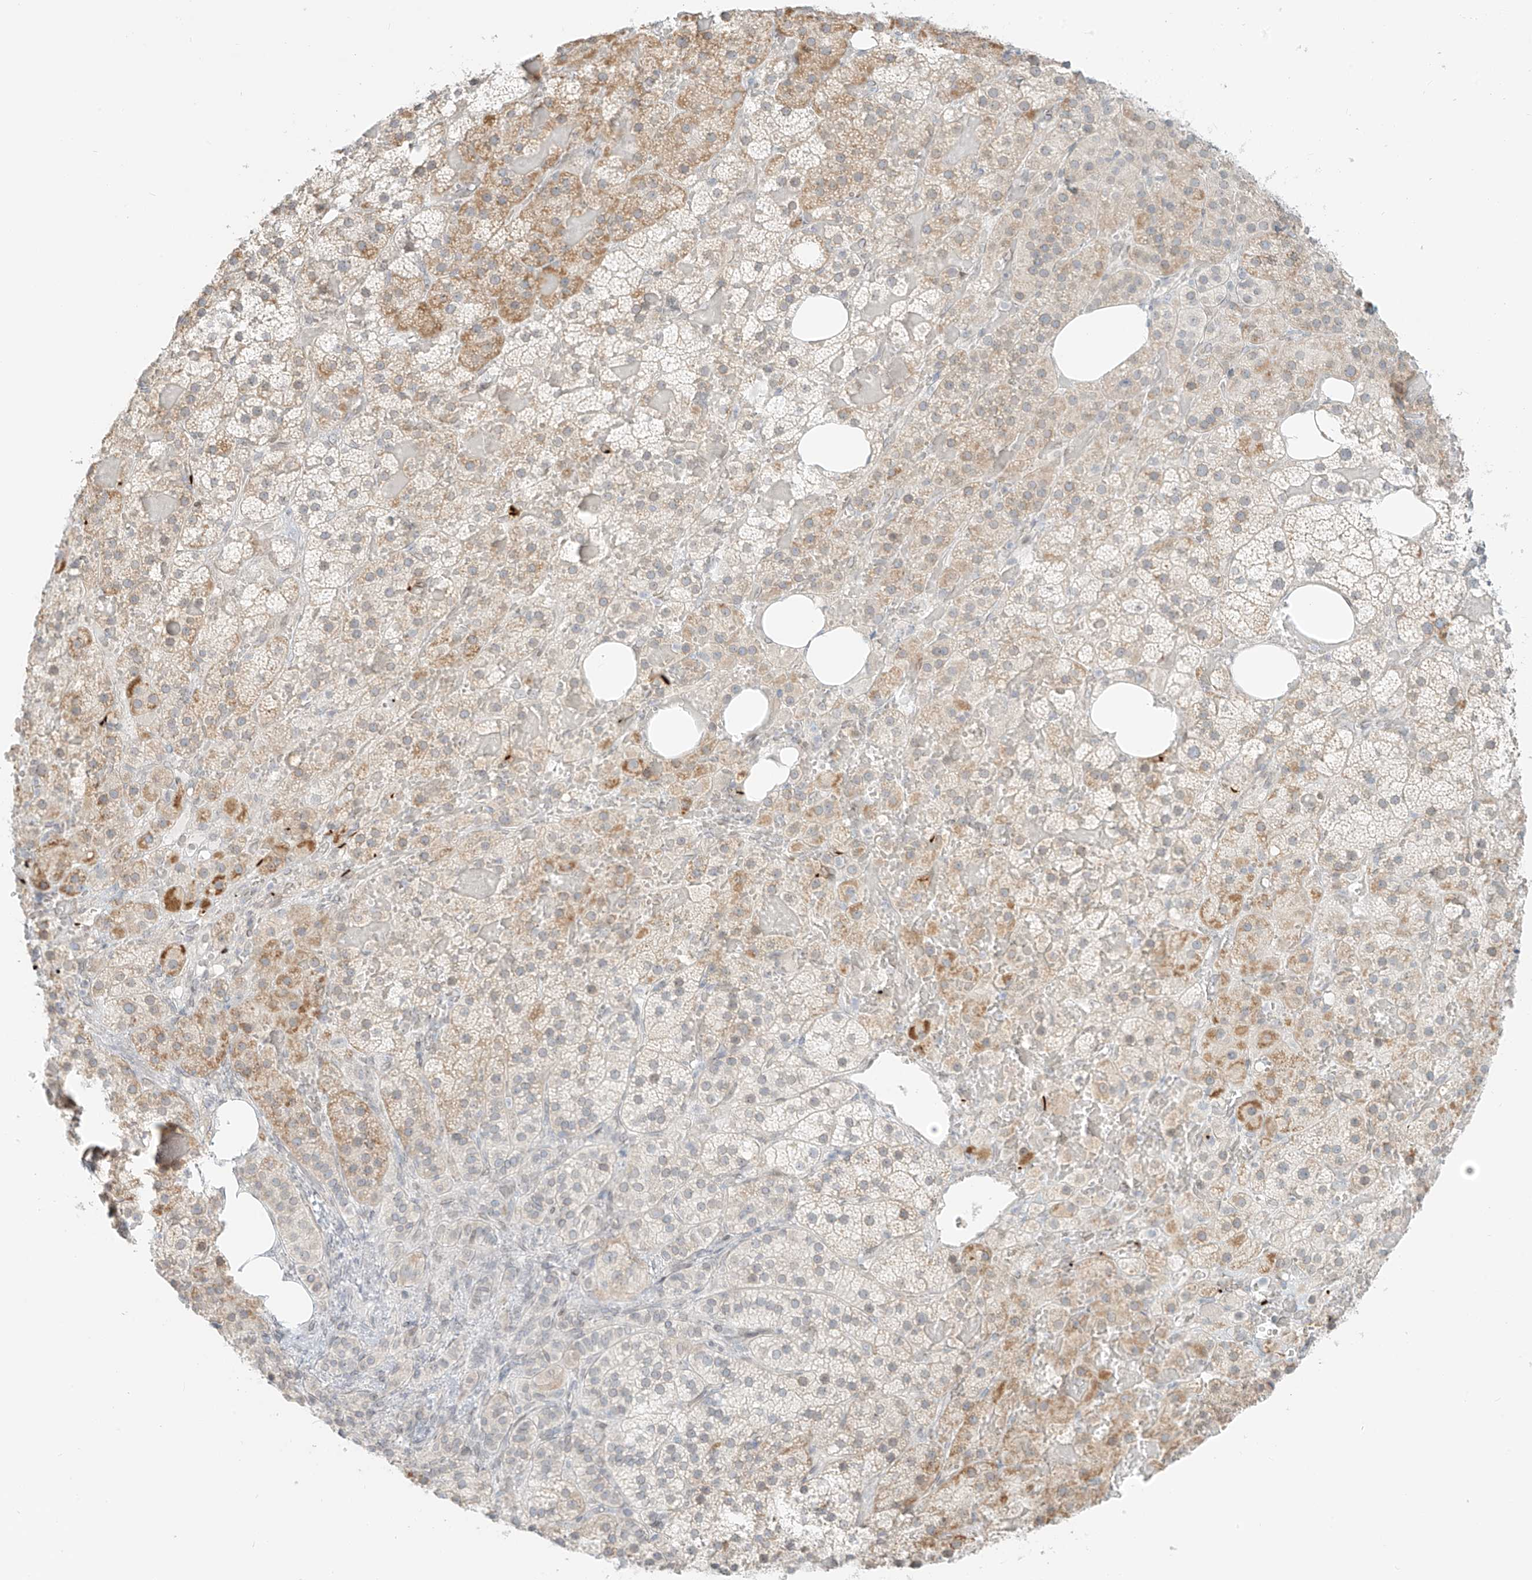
{"staining": {"intensity": "moderate", "quantity": "<25%", "location": "cytoplasmic/membranous"}, "tissue": "adrenal gland", "cell_type": "Glandular cells", "image_type": "normal", "snomed": [{"axis": "morphology", "description": "Normal tissue, NOS"}, {"axis": "topography", "description": "Adrenal gland"}], "caption": "Immunohistochemical staining of benign human adrenal gland exhibits moderate cytoplasmic/membranous protein positivity in about <25% of glandular cells. (Stains: DAB (3,3'-diaminobenzidine) in brown, nuclei in blue, Microscopy: brightfield microscopy at high magnification).", "gene": "OSBPL7", "patient": {"sex": "female", "age": 59}}